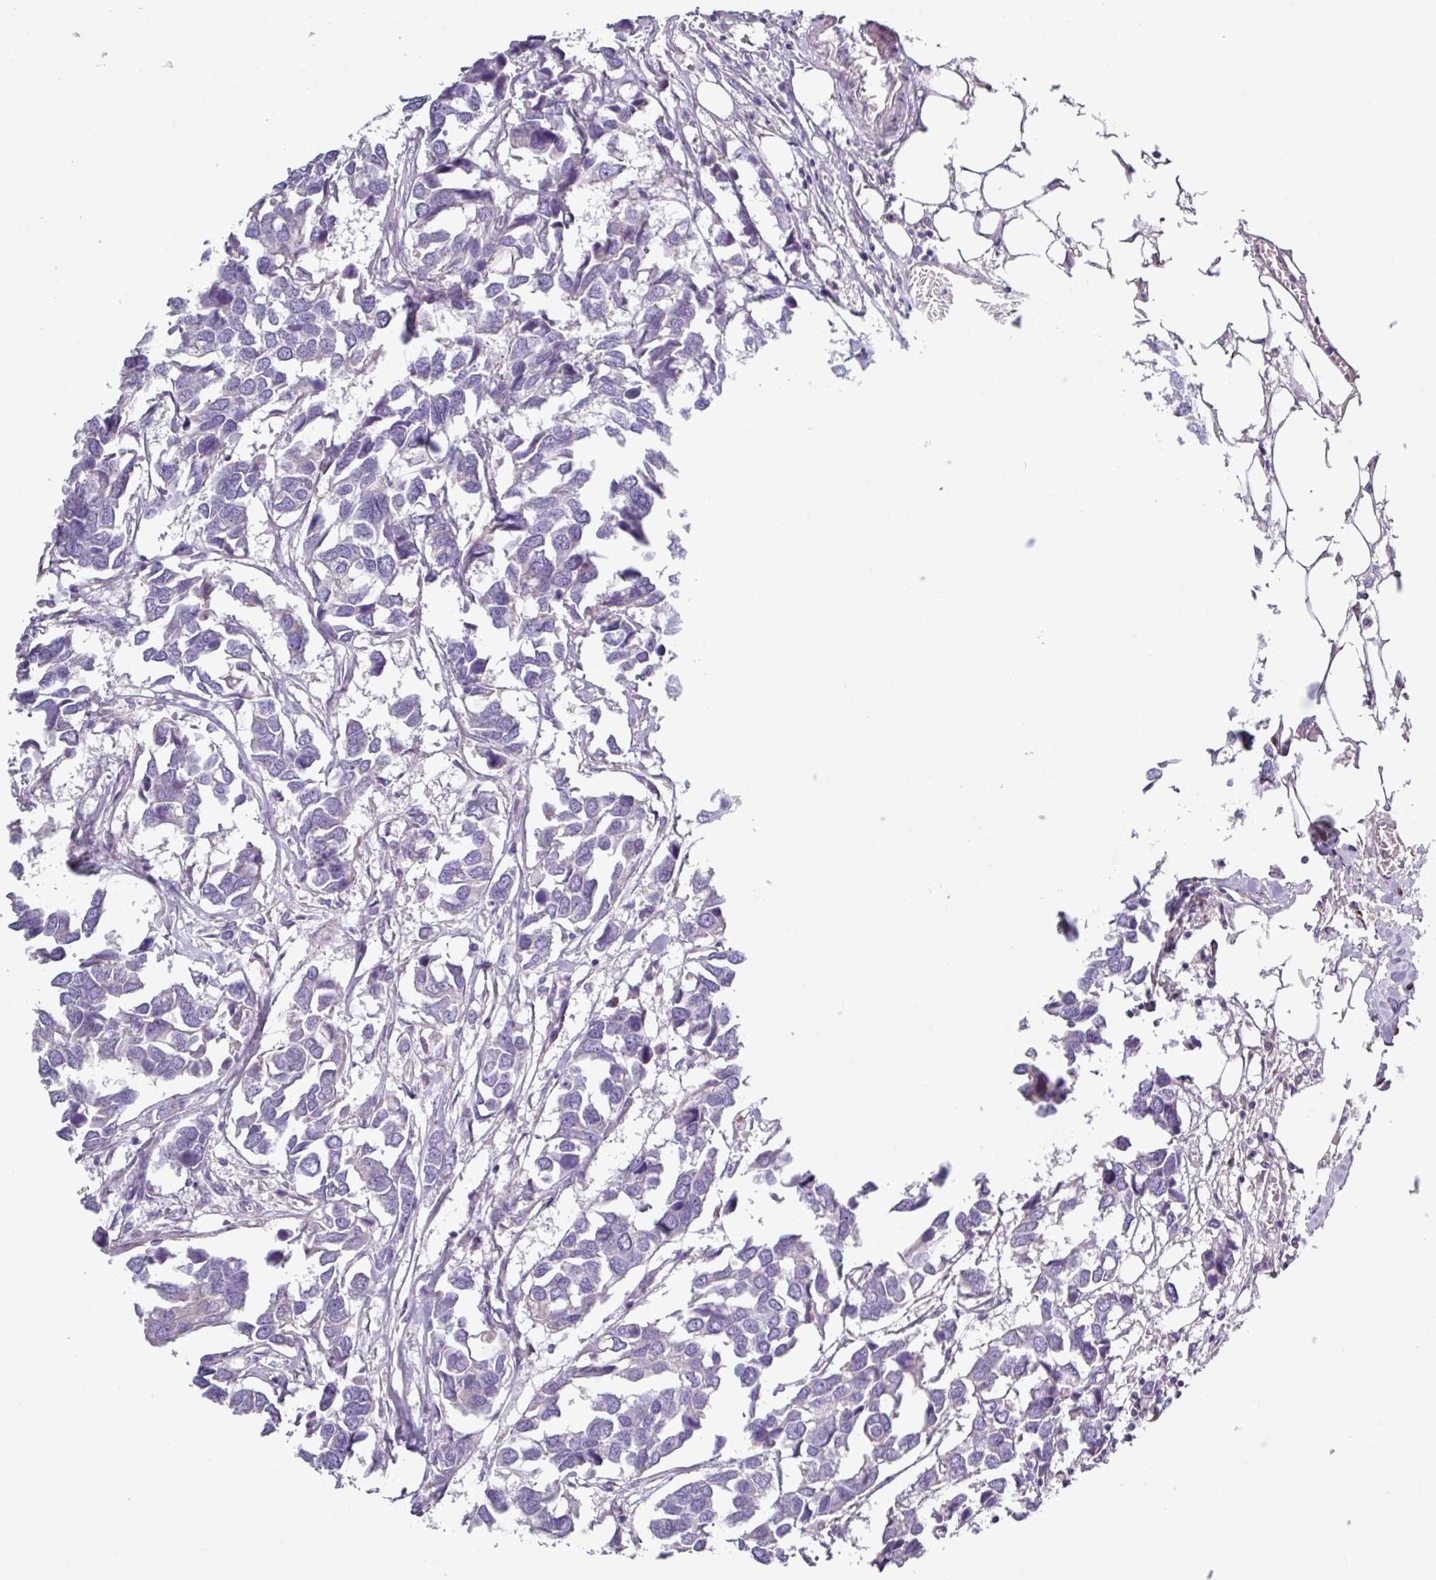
{"staining": {"intensity": "negative", "quantity": "none", "location": "none"}, "tissue": "breast cancer", "cell_type": "Tumor cells", "image_type": "cancer", "snomed": [{"axis": "morphology", "description": "Duct carcinoma"}, {"axis": "topography", "description": "Breast"}], "caption": "The IHC micrograph has no significant expression in tumor cells of breast cancer (invasive ductal carcinoma) tissue.", "gene": "RGS16", "patient": {"sex": "female", "age": 83}}